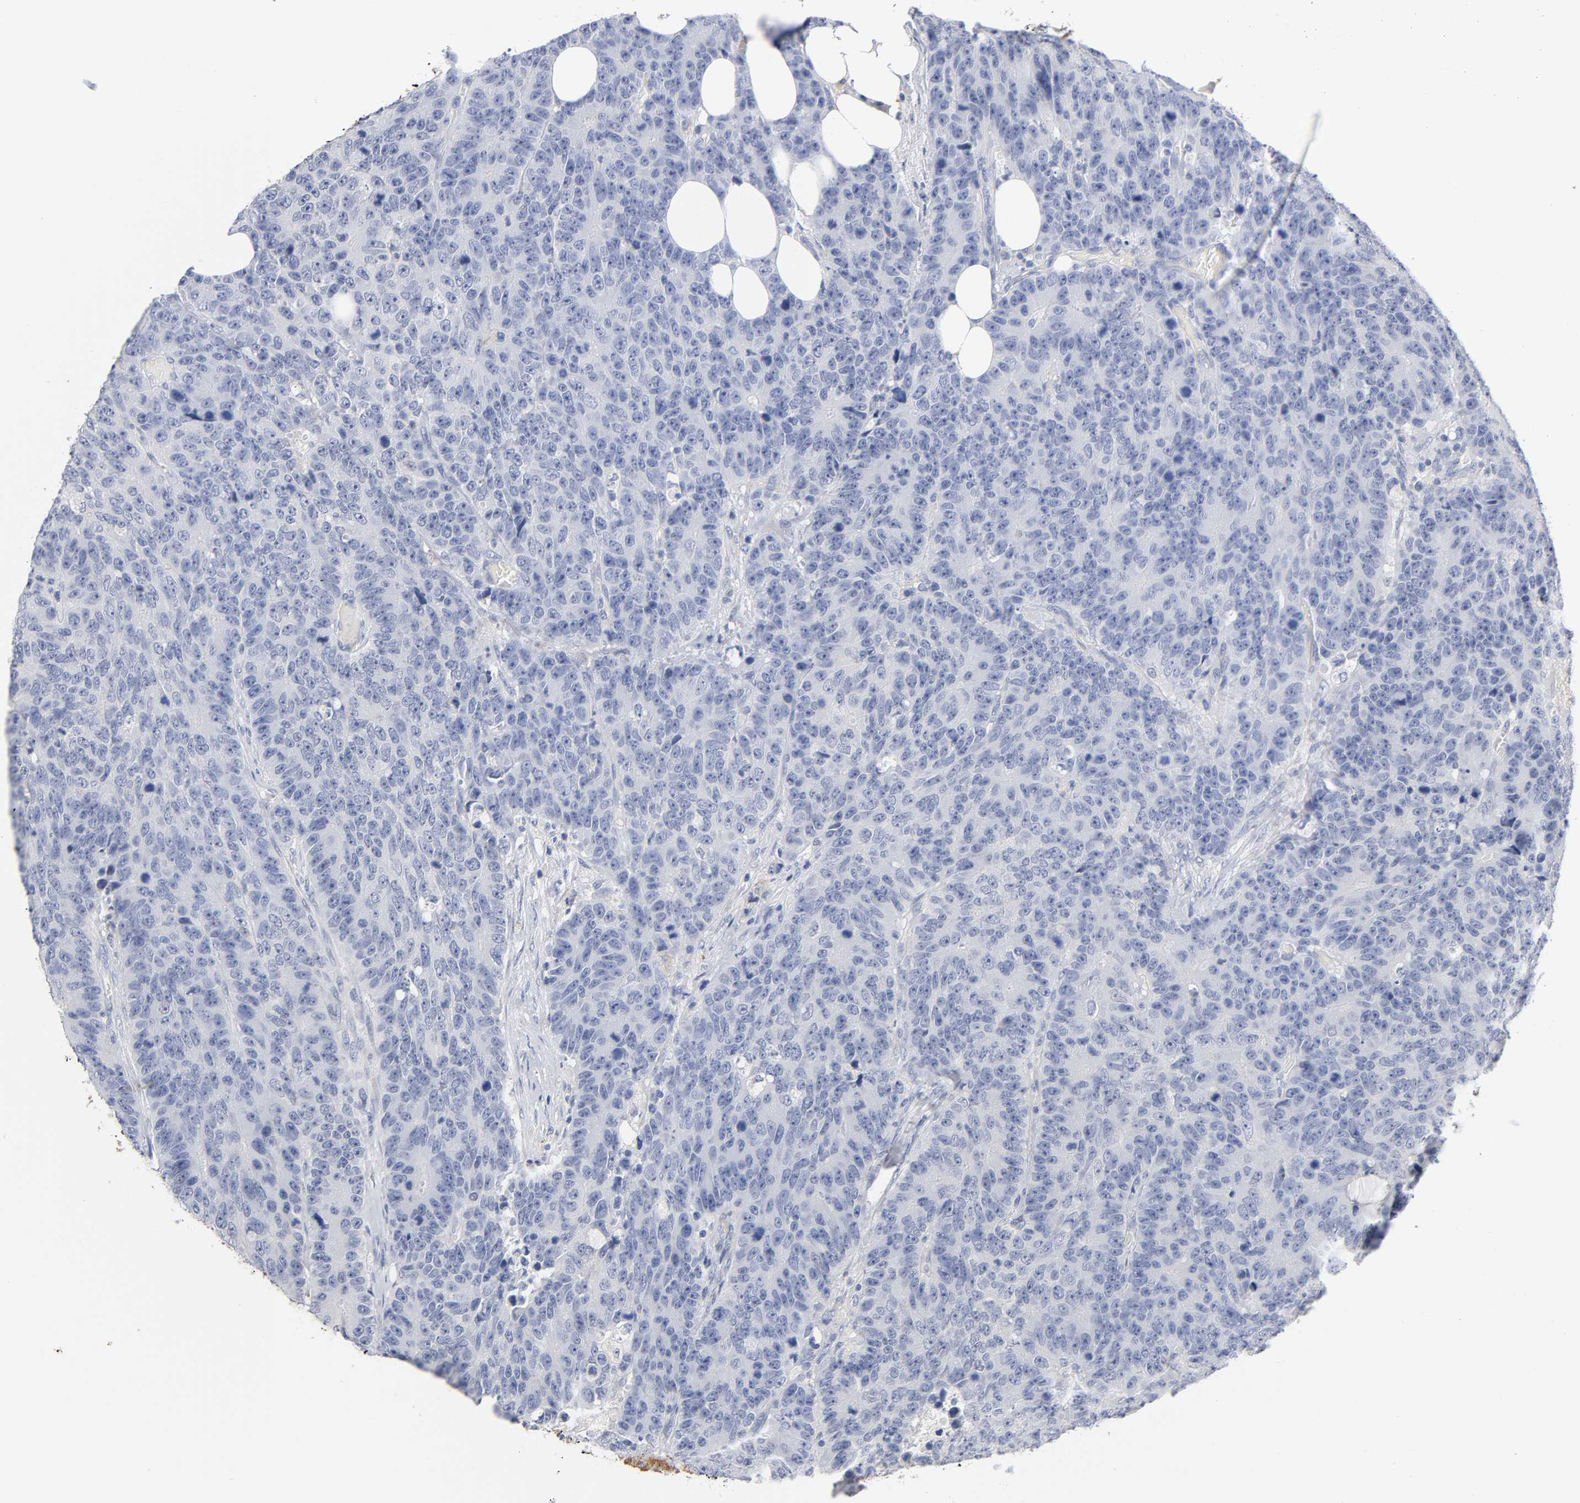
{"staining": {"intensity": "negative", "quantity": "none", "location": "none"}, "tissue": "colorectal cancer", "cell_type": "Tumor cells", "image_type": "cancer", "snomed": [{"axis": "morphology", "description": "Adenocarcinoma, NOS"}, {"axis": "topography", "description": "Colon"}], "caption": "Human colorectal cancer stained for a protein using IHC shows no staining in tumor cells.", "gene": "ISG15", "patient": {"sex": "female", "age": 86}}